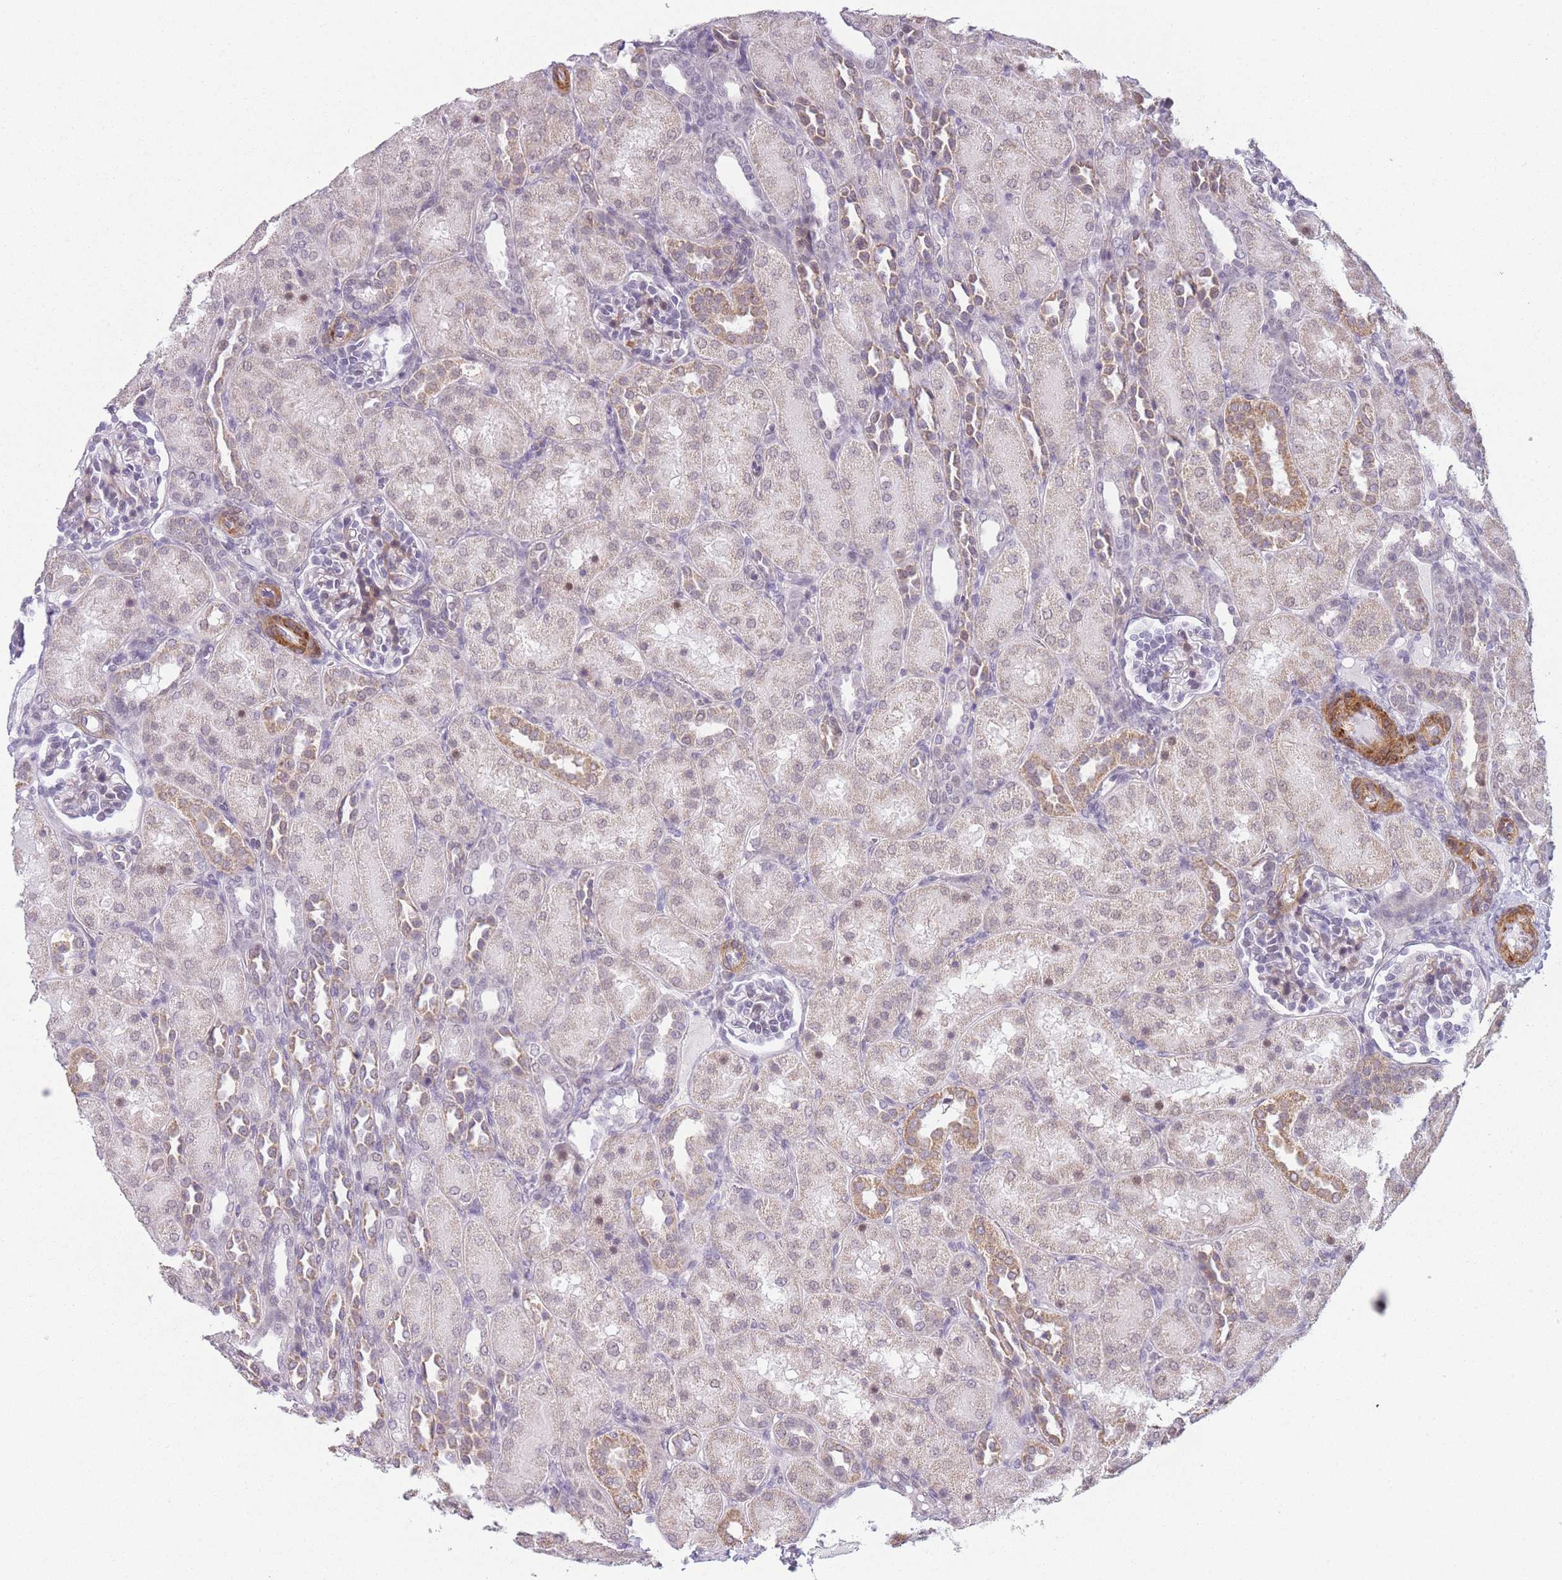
{"staining": {"intensity": "weak", "quantity": "<25%", "location": "cytoplasmic/membranous"}, "tissue": "kidney", "cell_type": "Cells in glomeruli", "image_type": "normal", "snomed": [{"axis": "morphology", "description": "Normal tissue, NOS"}, {"axis": "topography", "description": "Kidney"}], "caption": "High power microscopy photomicrograph of an immunohistochemistry (IHC) image of unremarkable kidney, revealing no significant staining in cells in glomeruli.", "gene": "SIN3B", "patient": {"sex": "male", "age": 1}}